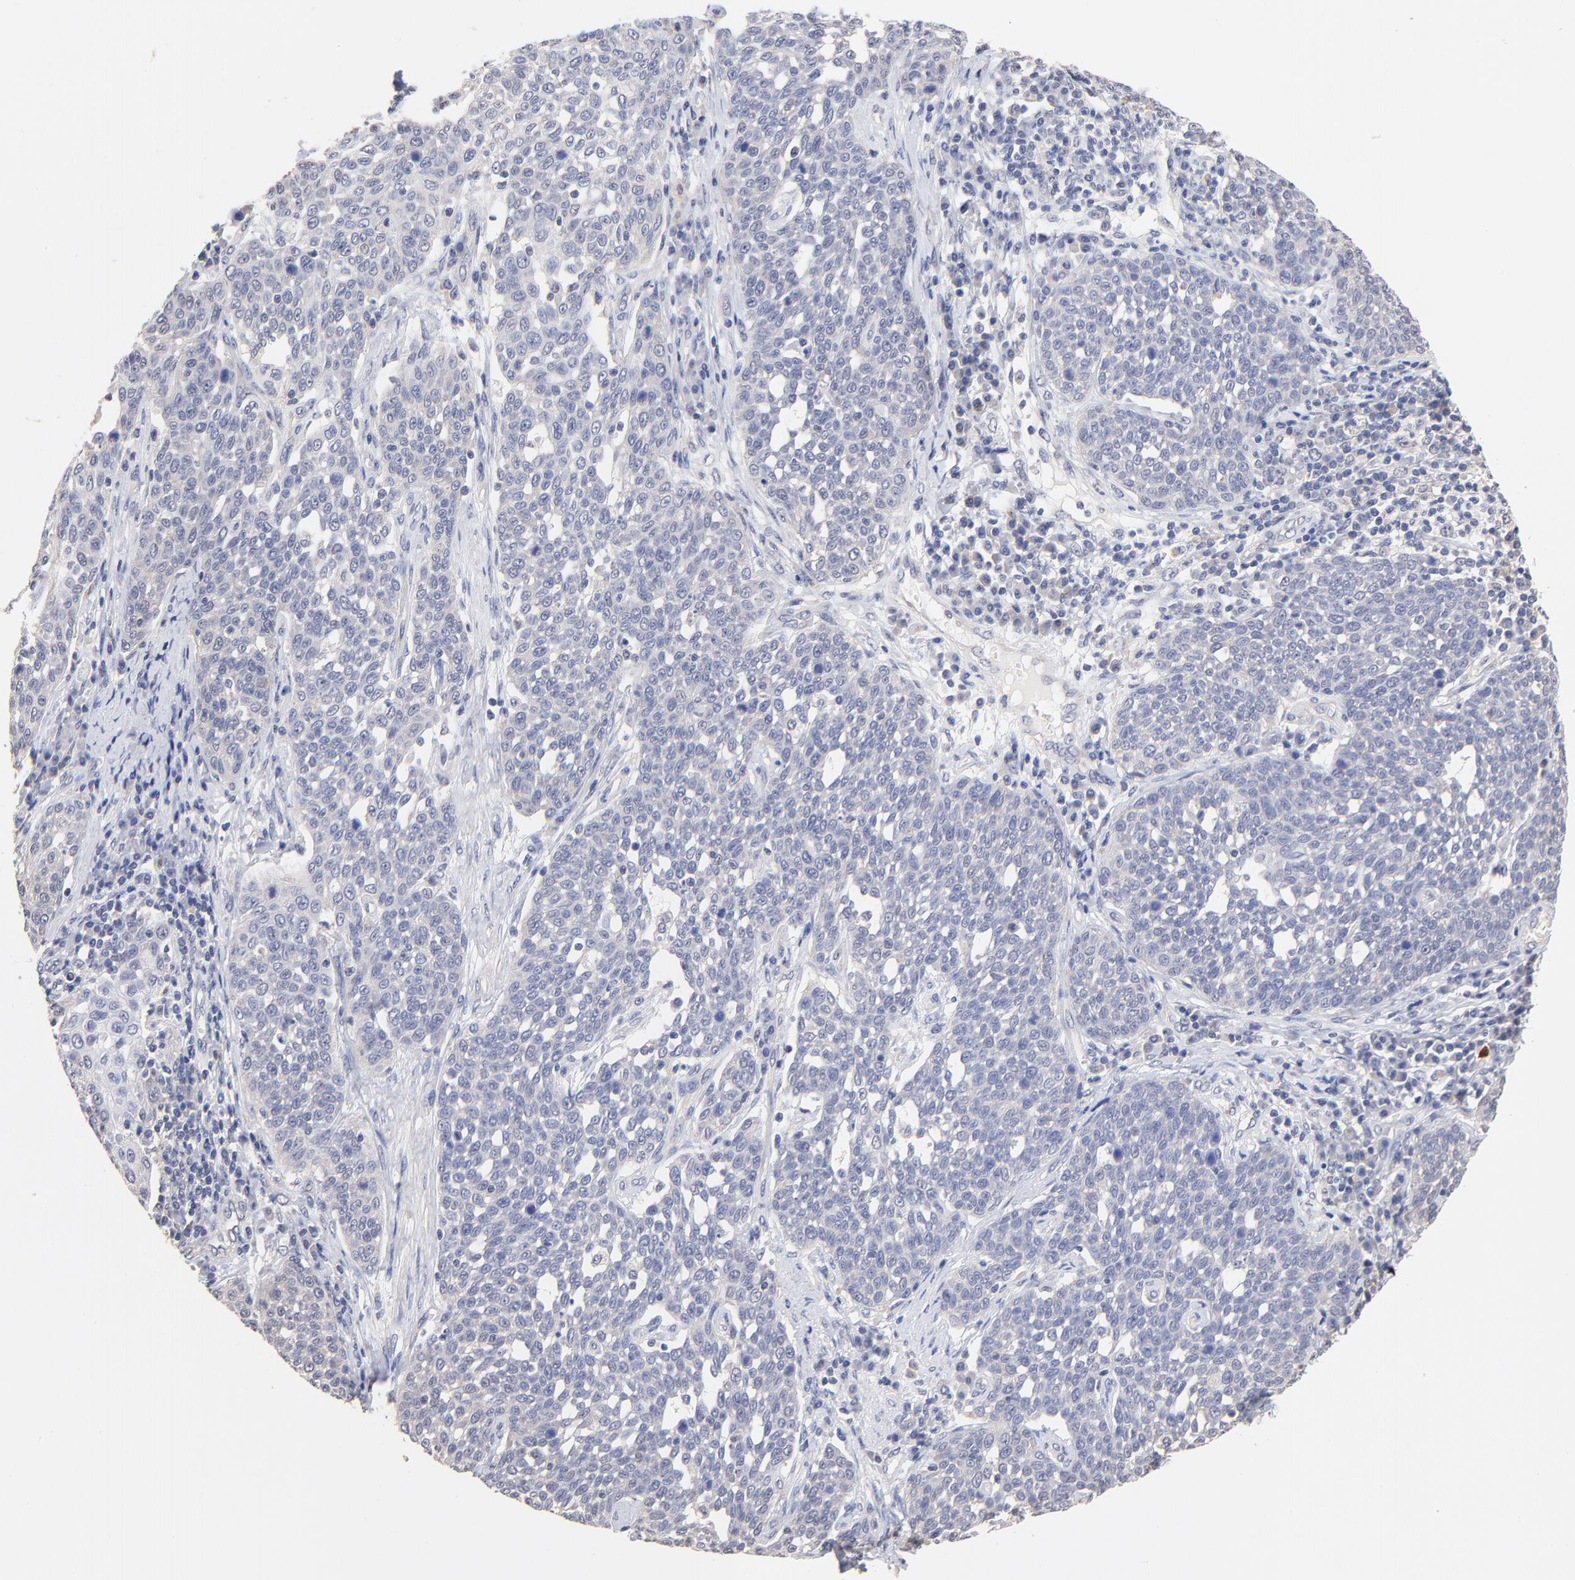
{"staining": {"intensity": "negative", "quantity": "none", "location": "none"}, "tissue": "cervical cancer", "cell_type": "Tumor cells", "image_type": "cancer", "snomed": [{"axis": "morphology", "description": "Squamous cell carcinoma, NOS"}, {"axis": "topography", "description": "Cervix"}], "caption": "Immunohistochemistry (IHC) micrograph of human cervical cancer stained for a protein (brown), which shows no expression in tumor cells.", "gene": "RIBC2", "patient": {"sex": "female", "age": 34}}